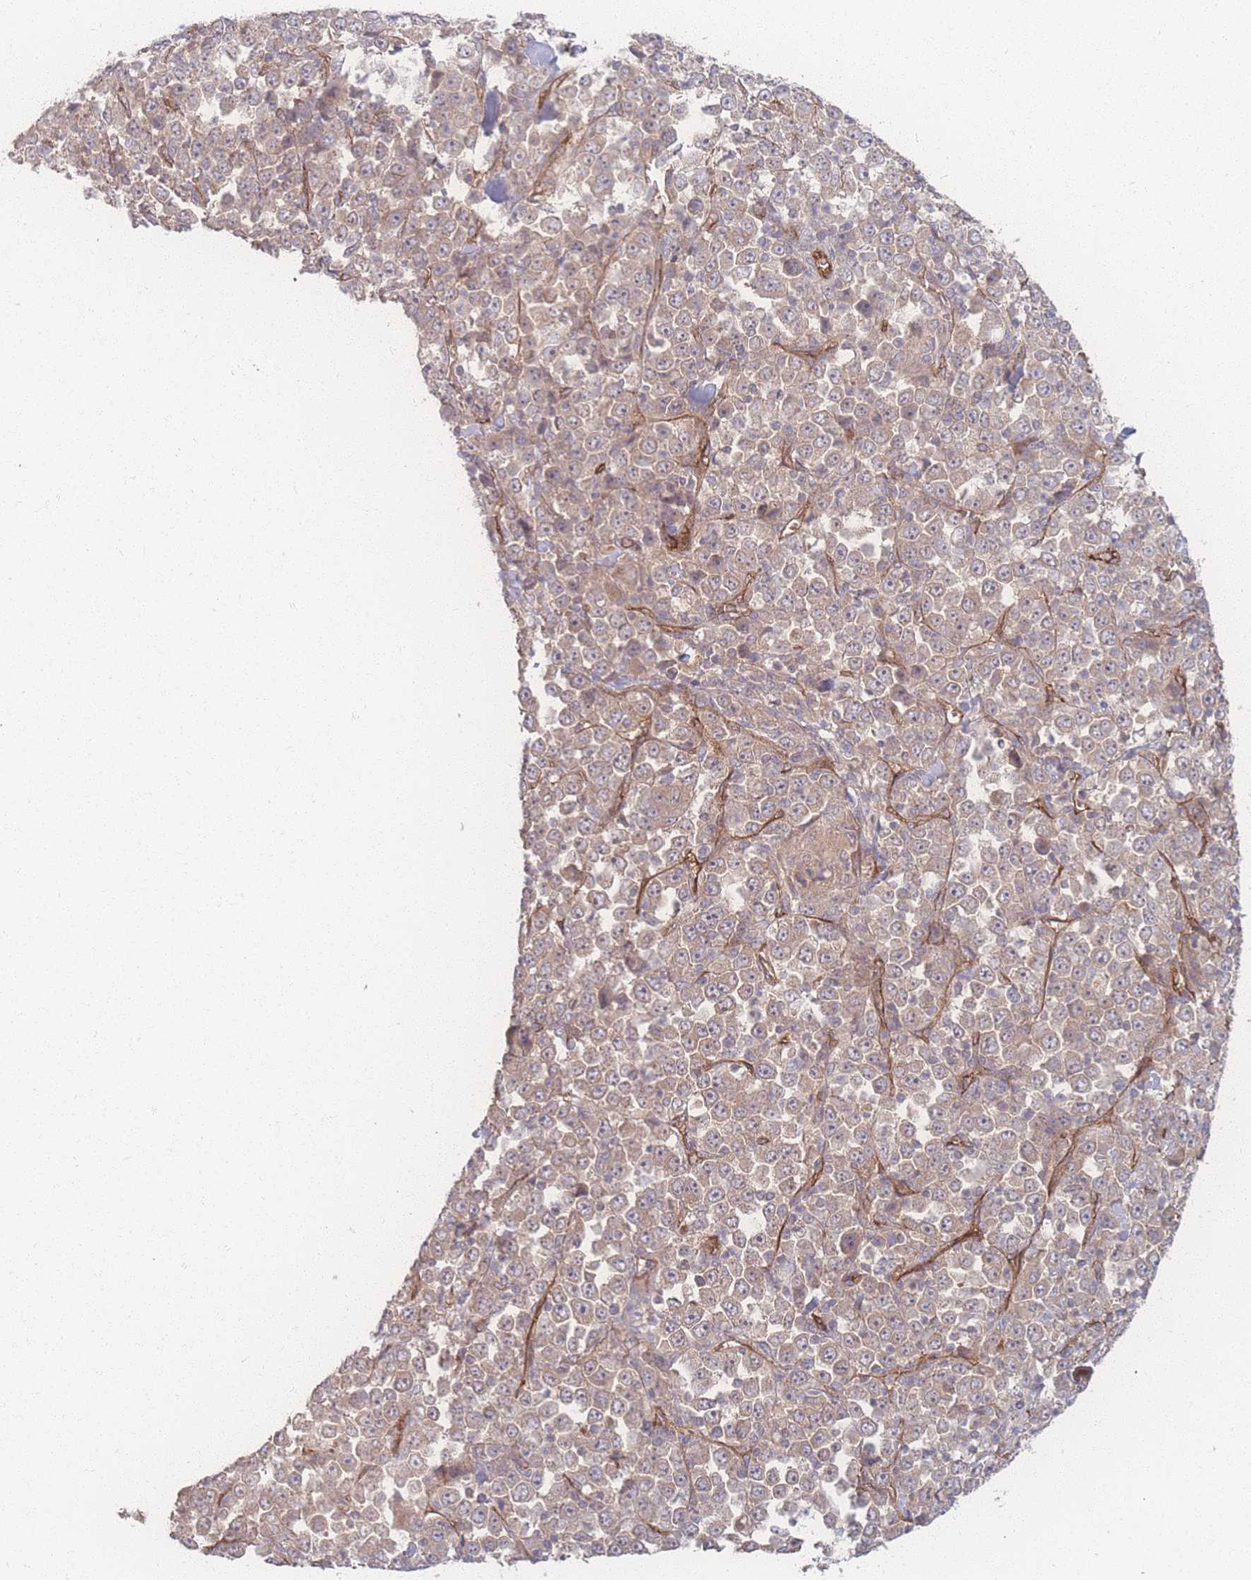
{"staining": {"intensity": "weak", "quantity": ">75%", "location": "cytoplasmic/membranous"}, "tissue": "stomach cancer", "cell_type": "Tumor cells", "image_type": "cancer", "snomed": [{"axis": "morphology", "description": "Normal tissue, NOS"}, {"axis": "morphology", "description": "Adenocarcinoma, NOS"}, {"axis": "topography", "description": "Stomach, upper"}, {"axis": "topography", "description": "Stomach"}], "caption": "Stomach cancer (adenocarcinoma) was stained to show a protein in brown. There is low levels of weak cytoplasmic/membranous expression in approximately >75% of tumor cells.", "gene": "INSR", "patient": {"sex": "male", "age": 59}}